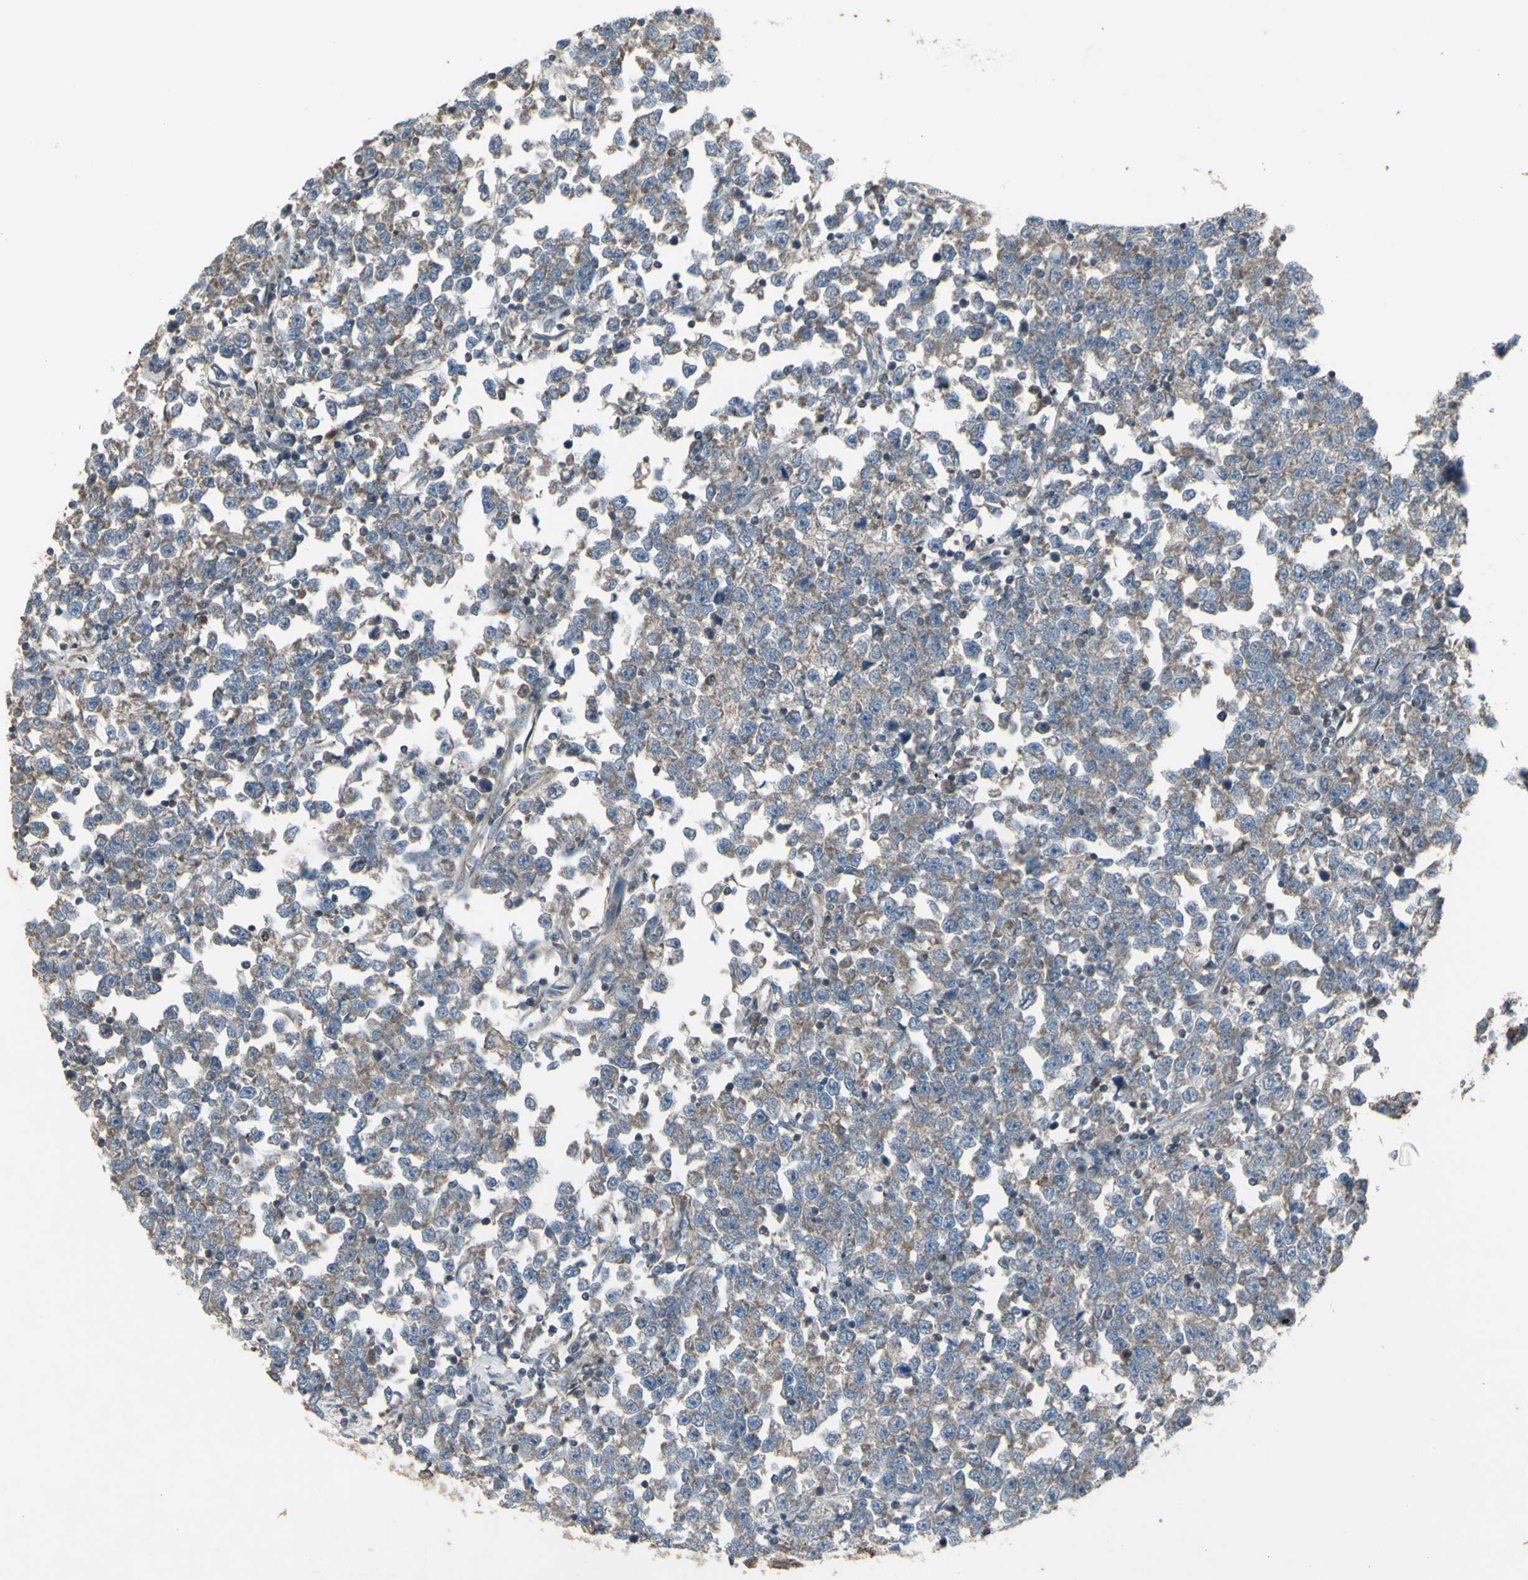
{"staining": {"intensity": "negative", "quantity": "none", "location": "none"}, "tissue": "testis cancer", "cell_type": "Tumor cells", "image_type": "cancer", "snomed": [{"axis": "morphology", "description": "Seminoma, NOS"}, {"axis": "topography", "description": "Testis"}], "caption": "Immunohistochemistry of testis cancer (seminoma) demonstrates no staining in tumor cells.", "gene": "SHC1", "patient": {"sex": "male", "age": 43}}